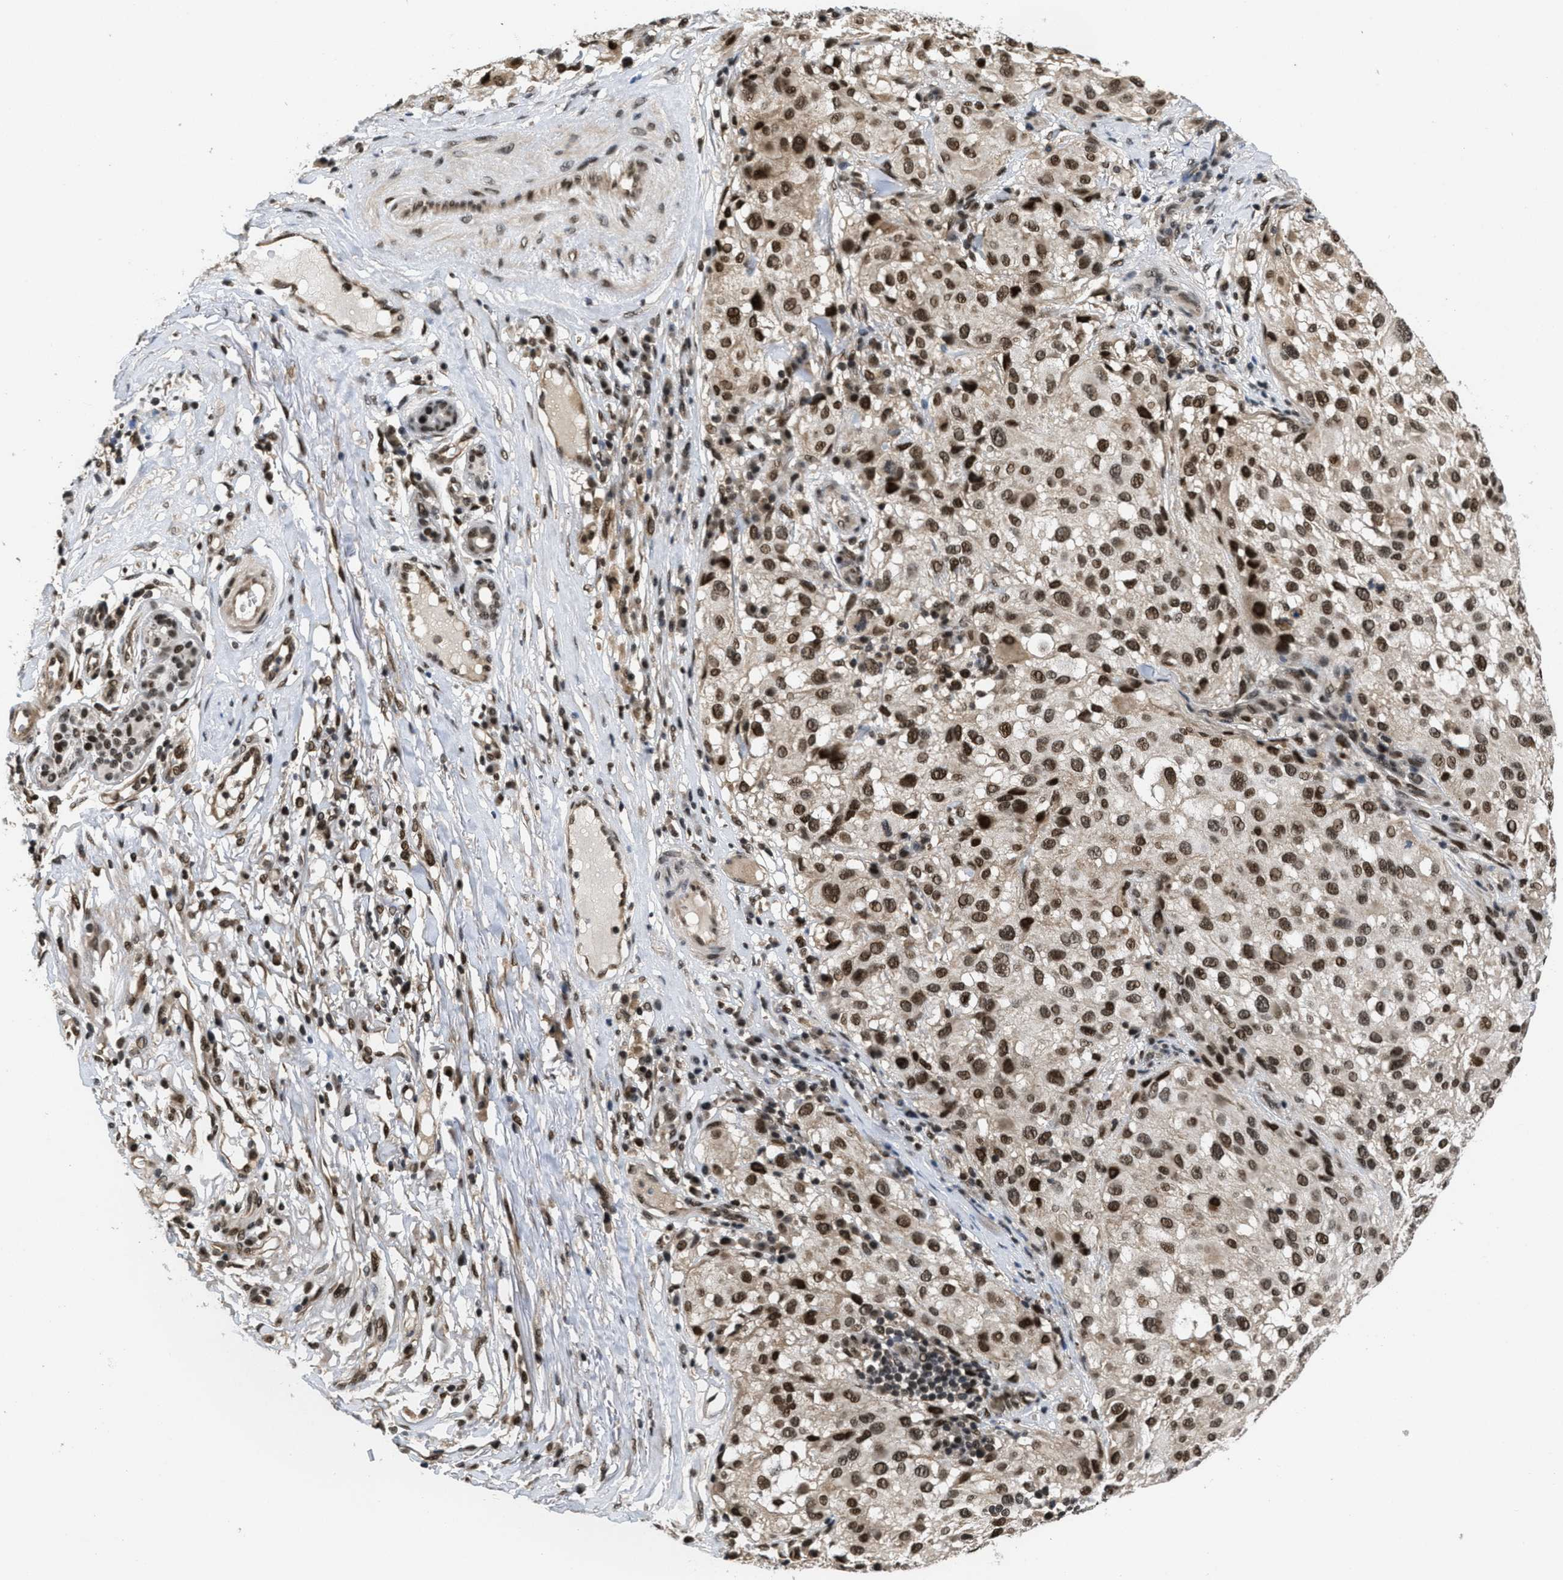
{"staining": {"intensity": "strong", "quantity": ">75%", "location": "cytoplasmic/membranous,nuclear"}, "tissue": "melanoma", "cell_type": "Tumor cells", "image_type": "cancer", "snomed": [{"axis": "morphology", "description": "Necrosis, NOS"}, {"axis": "morphology", "description": "Malignant melanoma, NOS"}, {"axis": "topography", "description": "Skin"}], "caption": "Immunohistochemical staining of human malignant melanoma exhibits high levels of strong cytoplasmic/membranous and nuclear protein staining in about >75% of tumor cells. (DAB (3,3'-diaminobenzidine) IHC, brown staining for protein, blue staining for nuclei).", "gene": "CUL4B", "patient": {"sex": "female", "age": 87}}